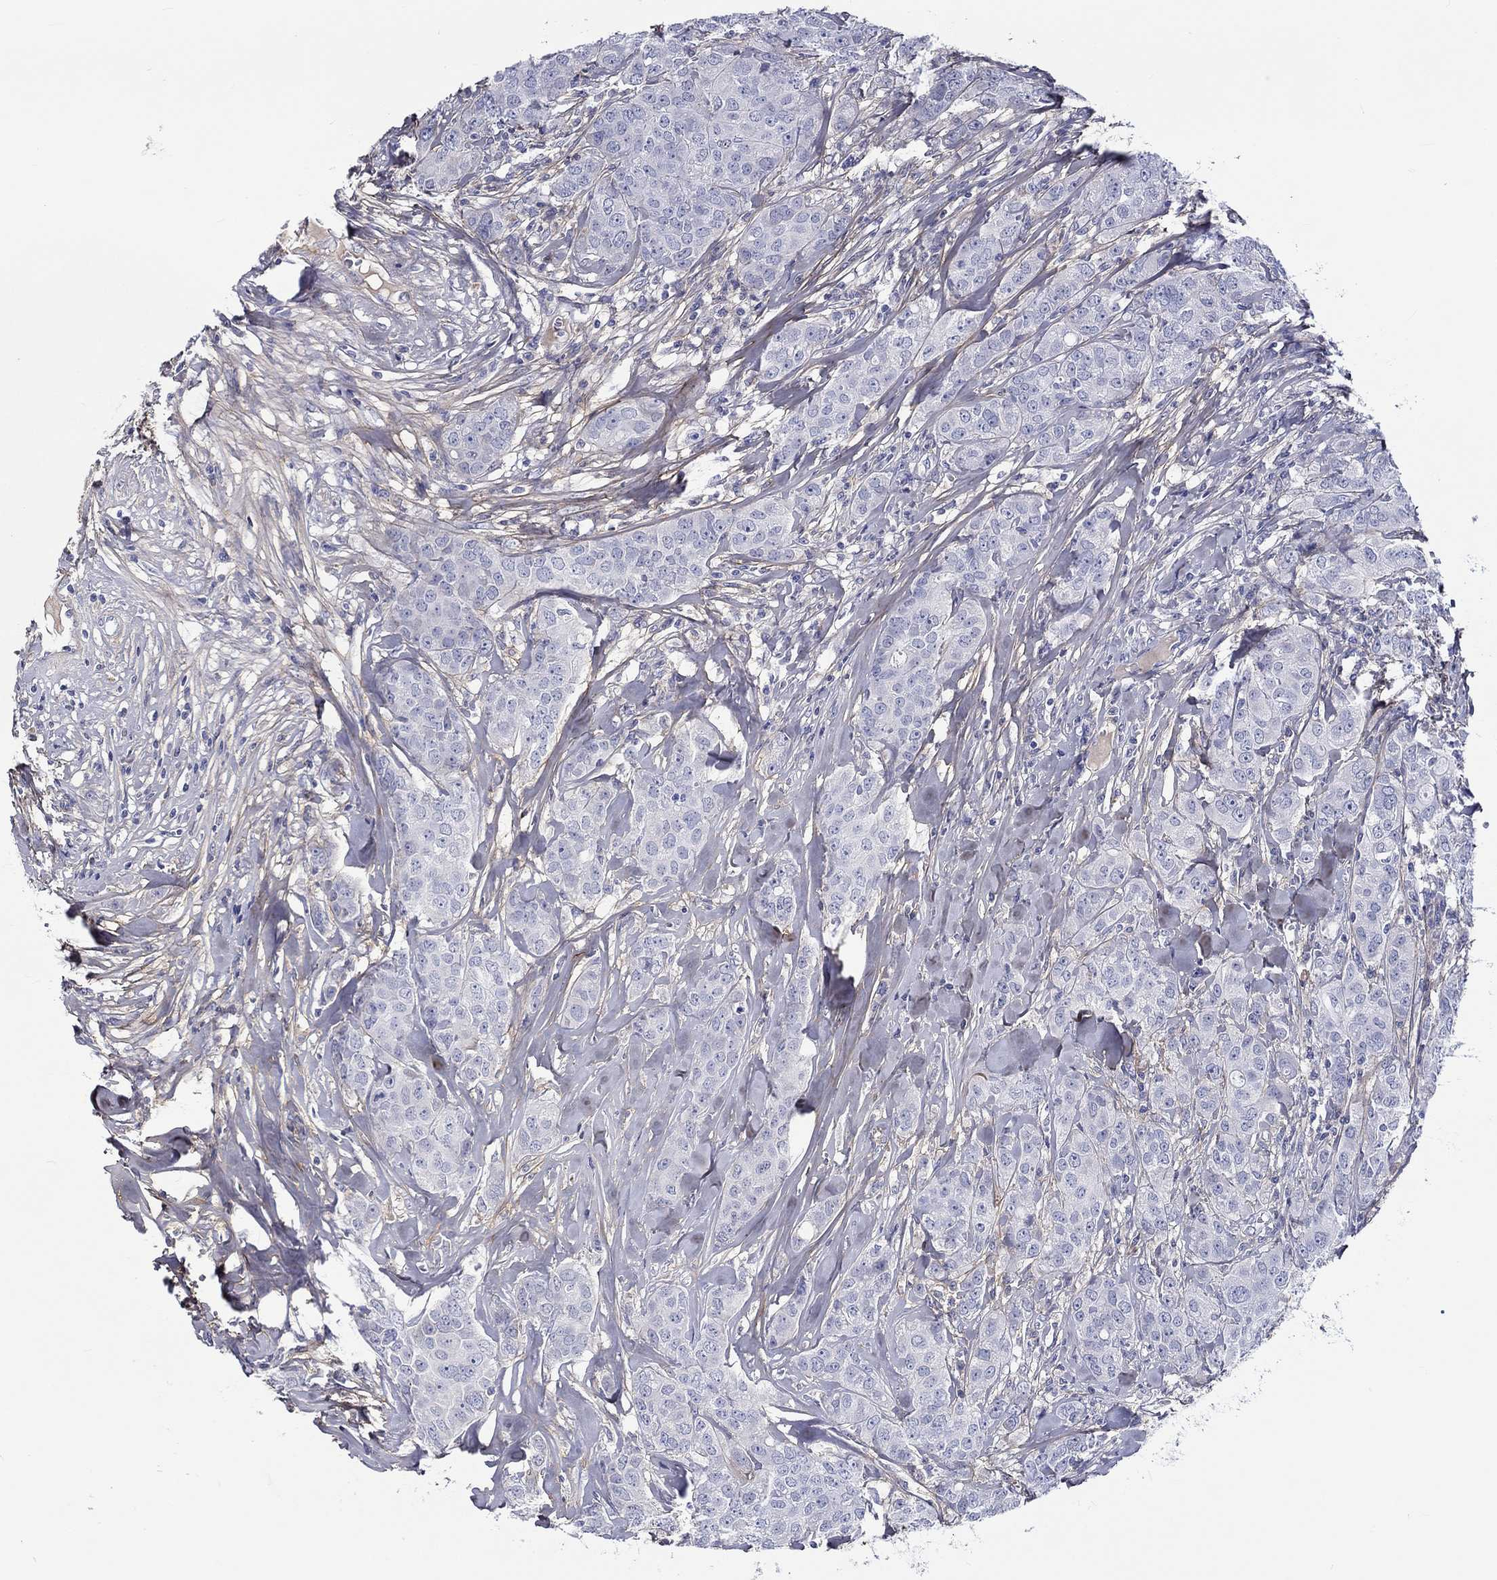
{"staining": {"intensity": "negative", "quantity": "none", "location": "none"}, "tissue": "breast cancer", "cell_type": "Tumor cells", "image_type": "cancer", "snomed": [{"axis": "morphology", "description": "Duct carcinoma"}, {"axis": "topography", "description": "Breast"}], "caption": "There is no significant positivity in tumor cells of breast invasive ductal carcinoma. (Brightfield microscopy of DAB (3,3'-diaminobenzidine) IHC at high magnification).", "gene": "TGFBI", "patient": {"sex": "female", "age": 43}}